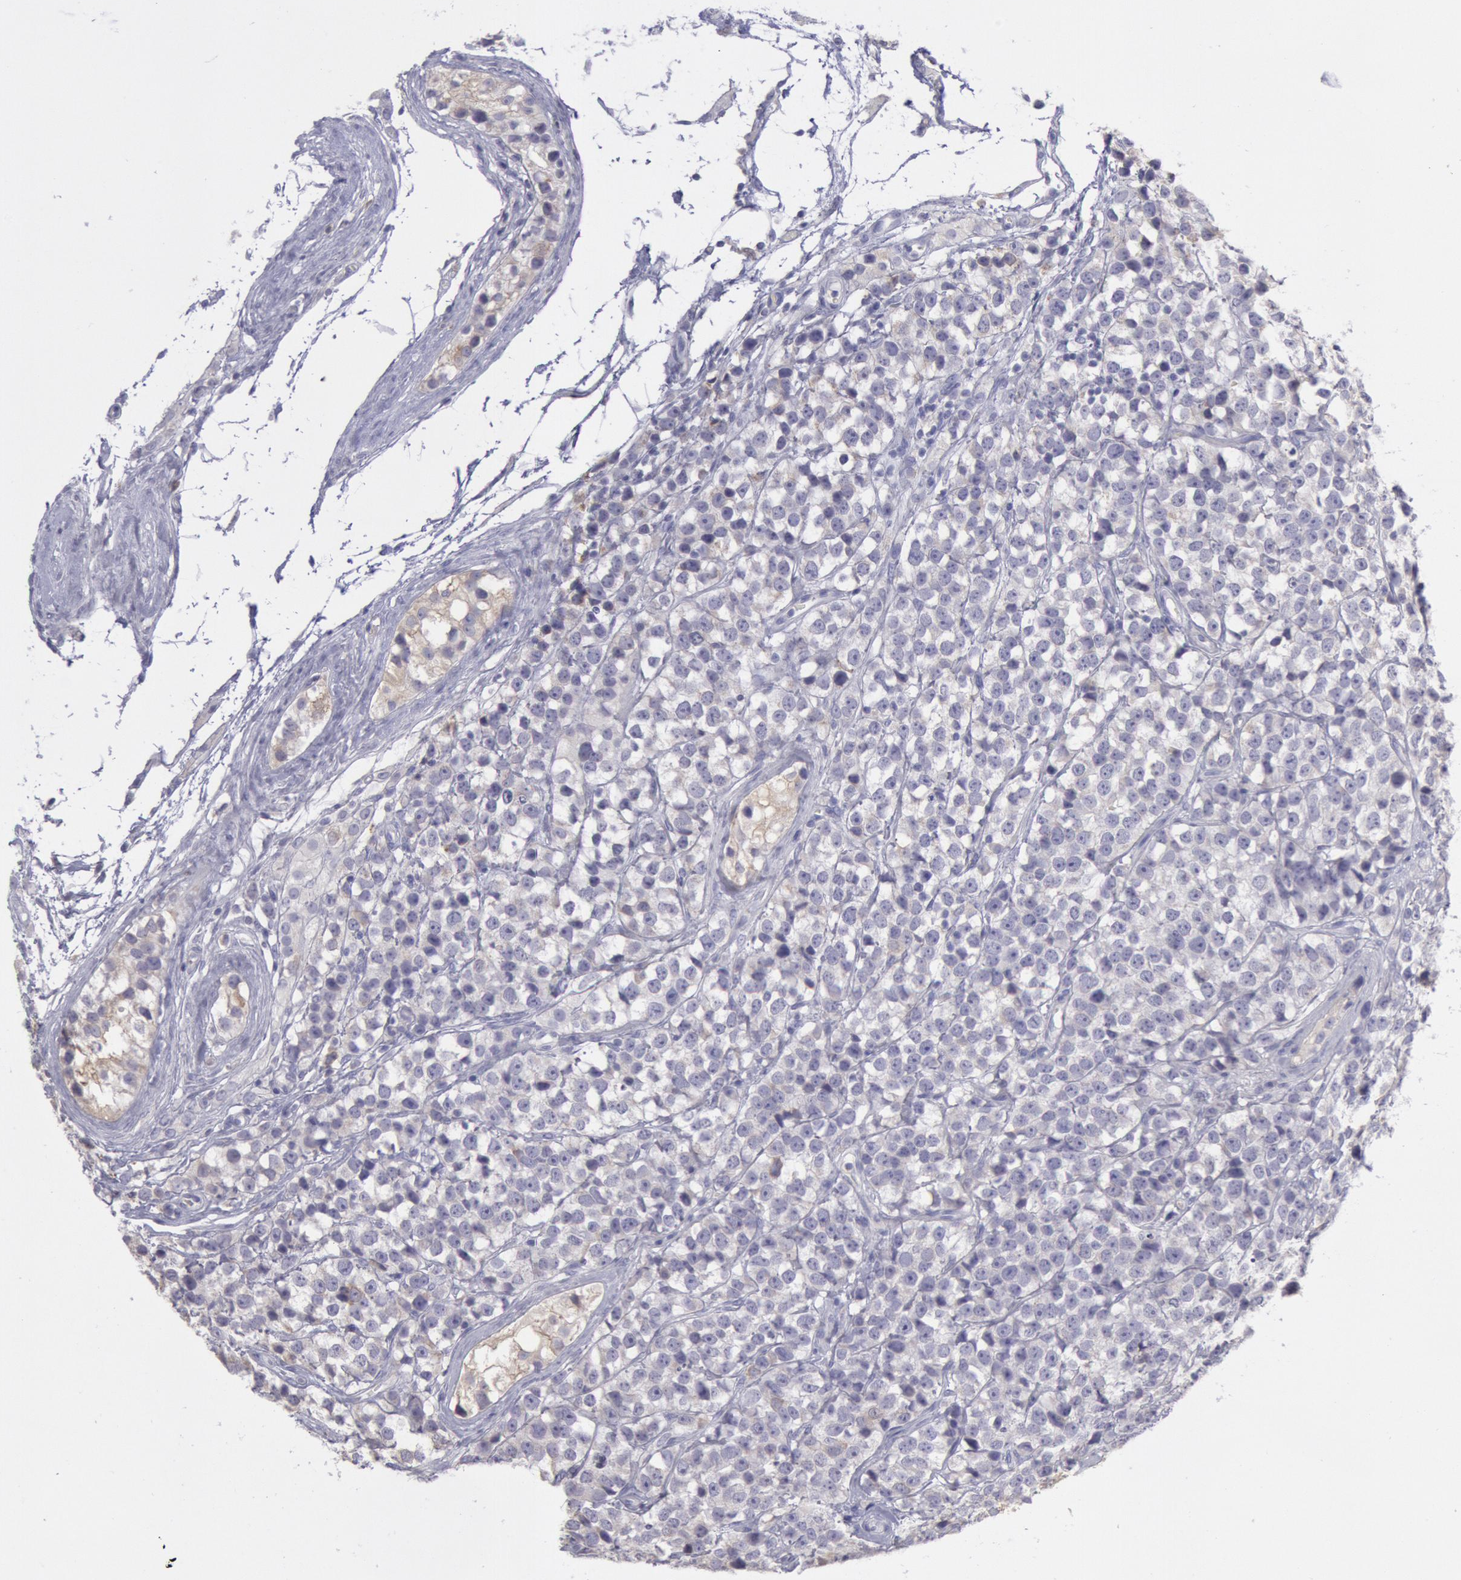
{"staining": {"intensity": "negative", "quantity": "none", "location": "none"}, "tissue": "testis cancer", "cell_type": "Tumor cells", "image_type": "cancer", "snomed": [{"axis": "morphology", "description": "Seminoma, NOS"}, {"axis": "topography", "description": "Testis"}], "caption": "There is no significant expression in tumor cells of seminoma (testis).", "gene": "MYH7", "patient": {"sex": "male", "age": 25}}